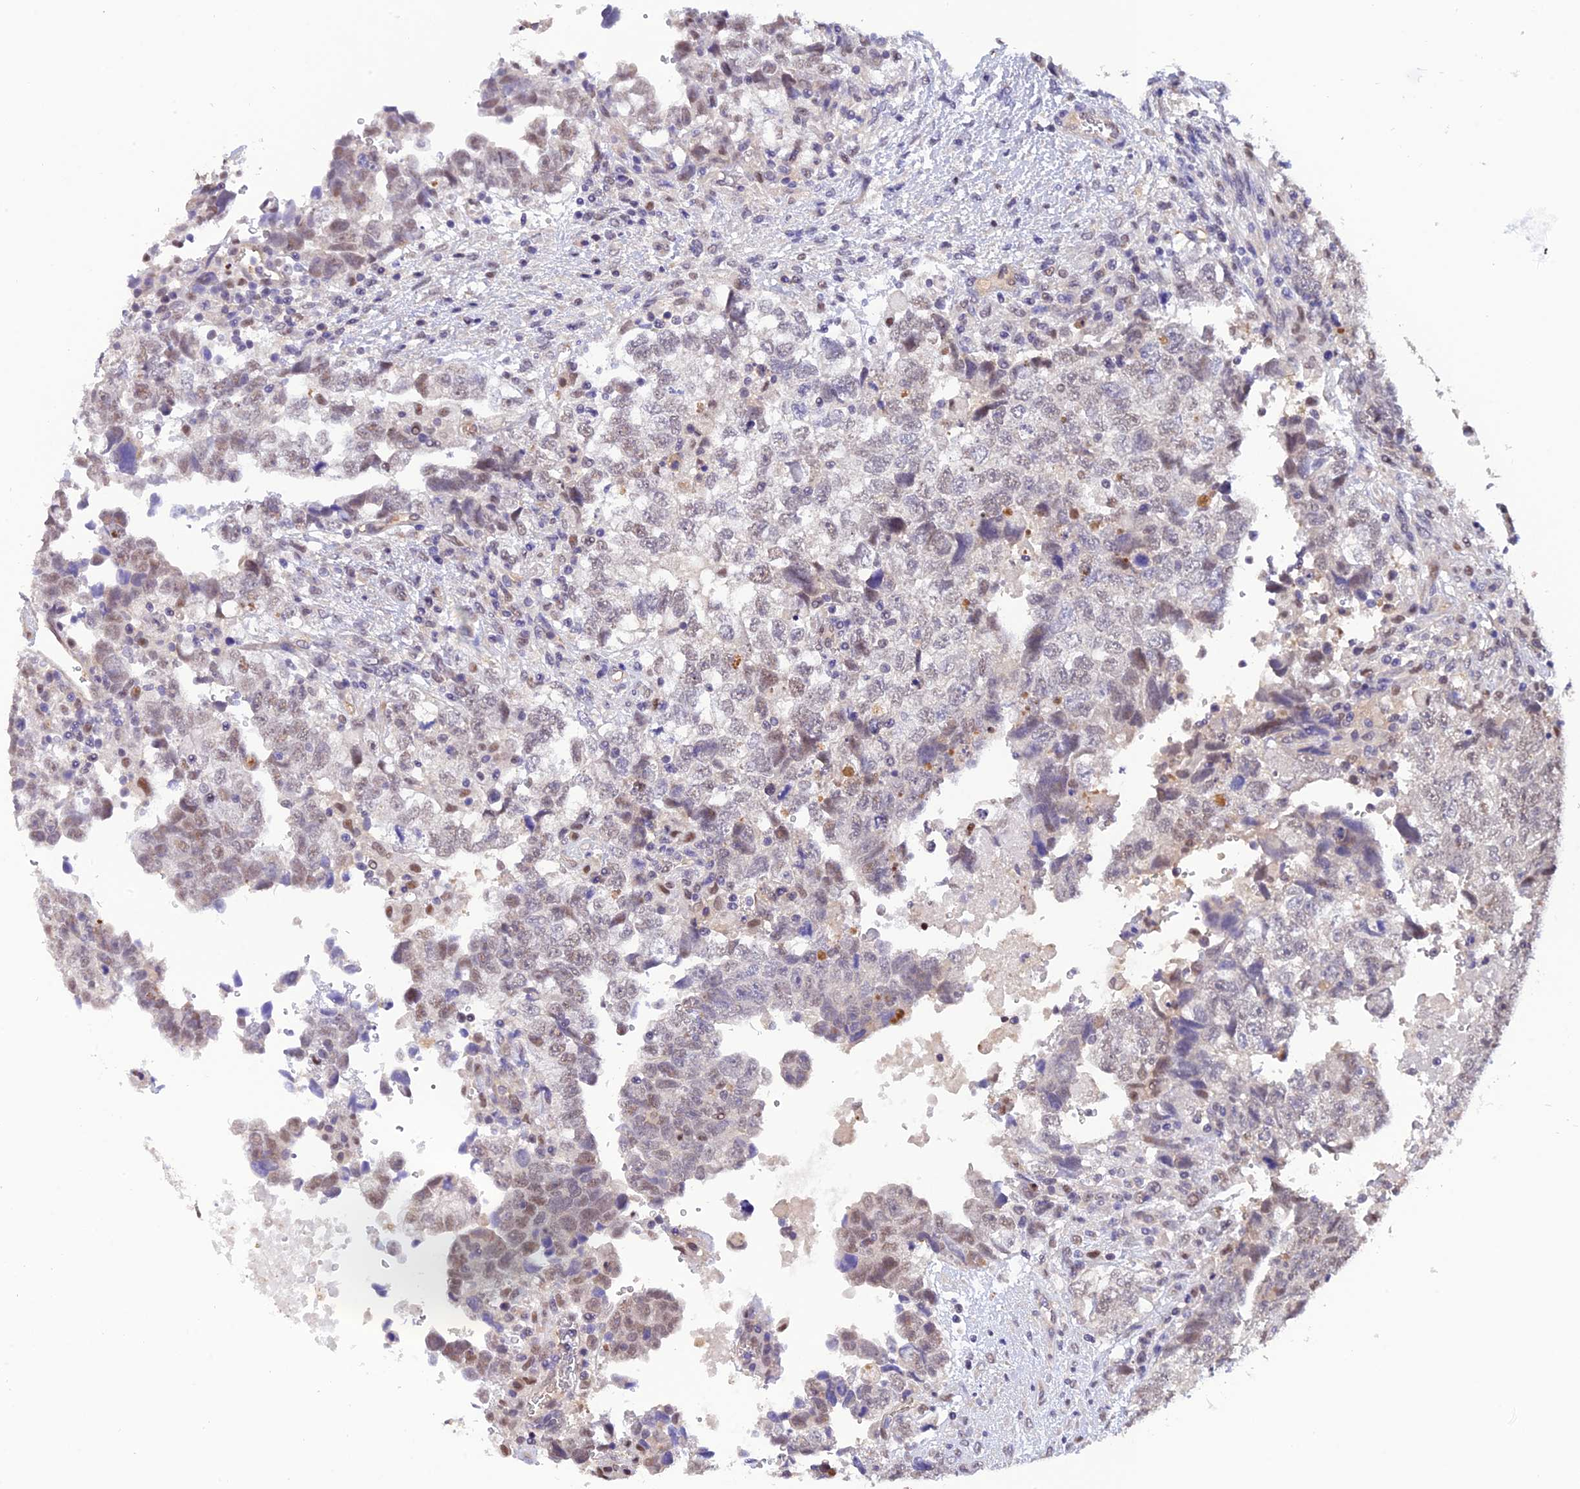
{"staining": {"intensity": "weak", "quantity": "<25%", "location": "nuclear"}, "tissue": "testis cancer", "cell_type": "Tumor cells", "image_type": "cancer", "snomed": [{"axis": "morphology", "description": "Carcinoma, Embryonal, NOS"}, {"axis": "topography", "description": "Testis"}], "caption": "A high-resolution image shows IHC staining of testis cancer (embryonal carcinoma), which exhibits no significant positivity in tumor cells.", "gene": "PSMB3", "patient": {"sex": "male", "age": 37}}